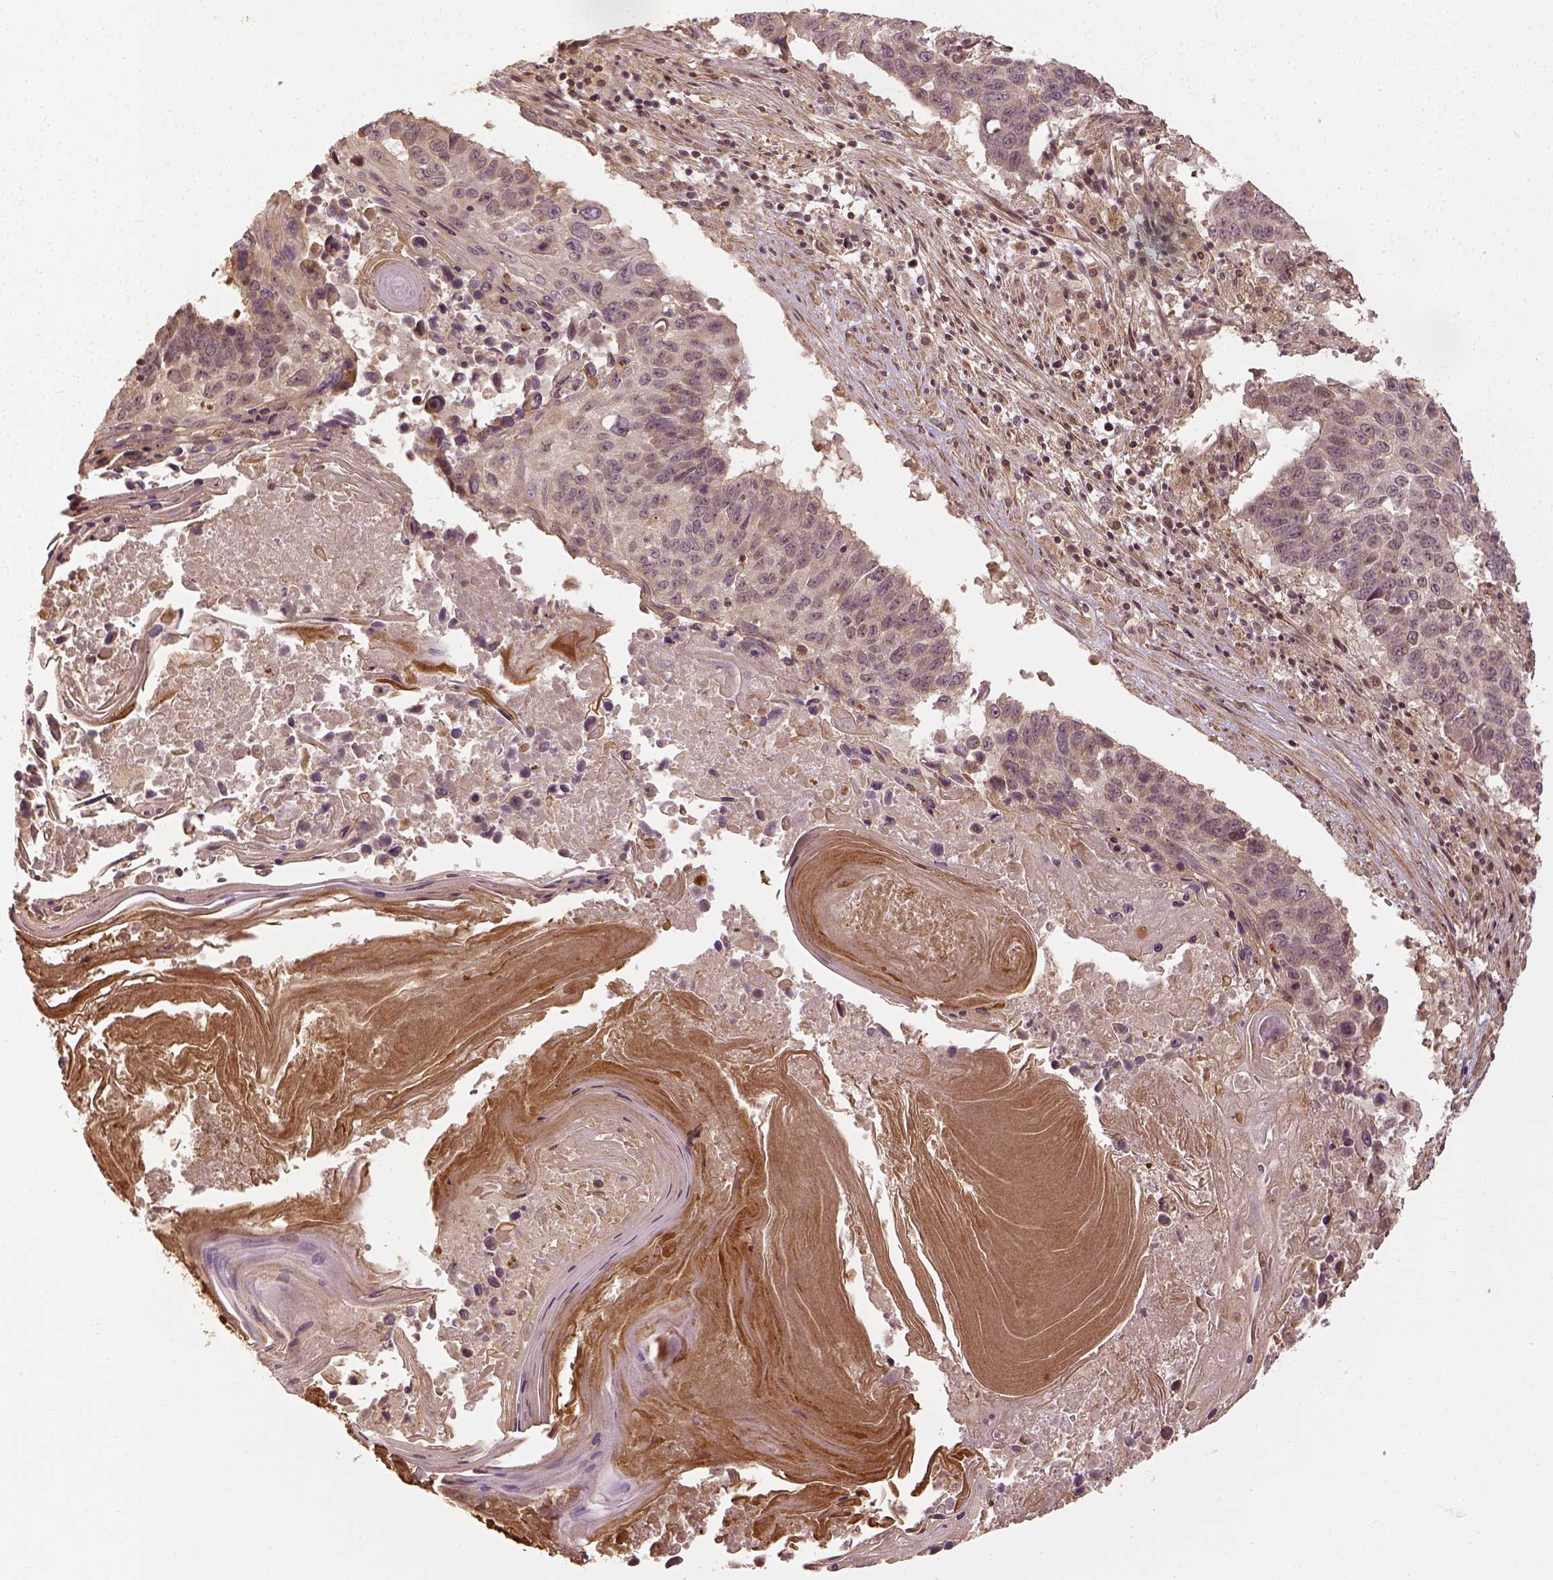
{"staining": {"intensity": "weak", "quantity": "<25%", "location": "cytoplasmic/membranous"}, "tissue": "lung cancer", "cell_type": "Tumor cells", "image_type": "cancer", "snomed": [{"axis": "morphology", "description": "Squamous cell carcinoma, NOS"}, {"axis": "topography", "description": "Lung"}], "caption": "The micrograph demonstrates no significant positivity in tumor cells of lung cancer.", "gene": "VEGFA", "patient": {"sex": "male", "age": 73}}